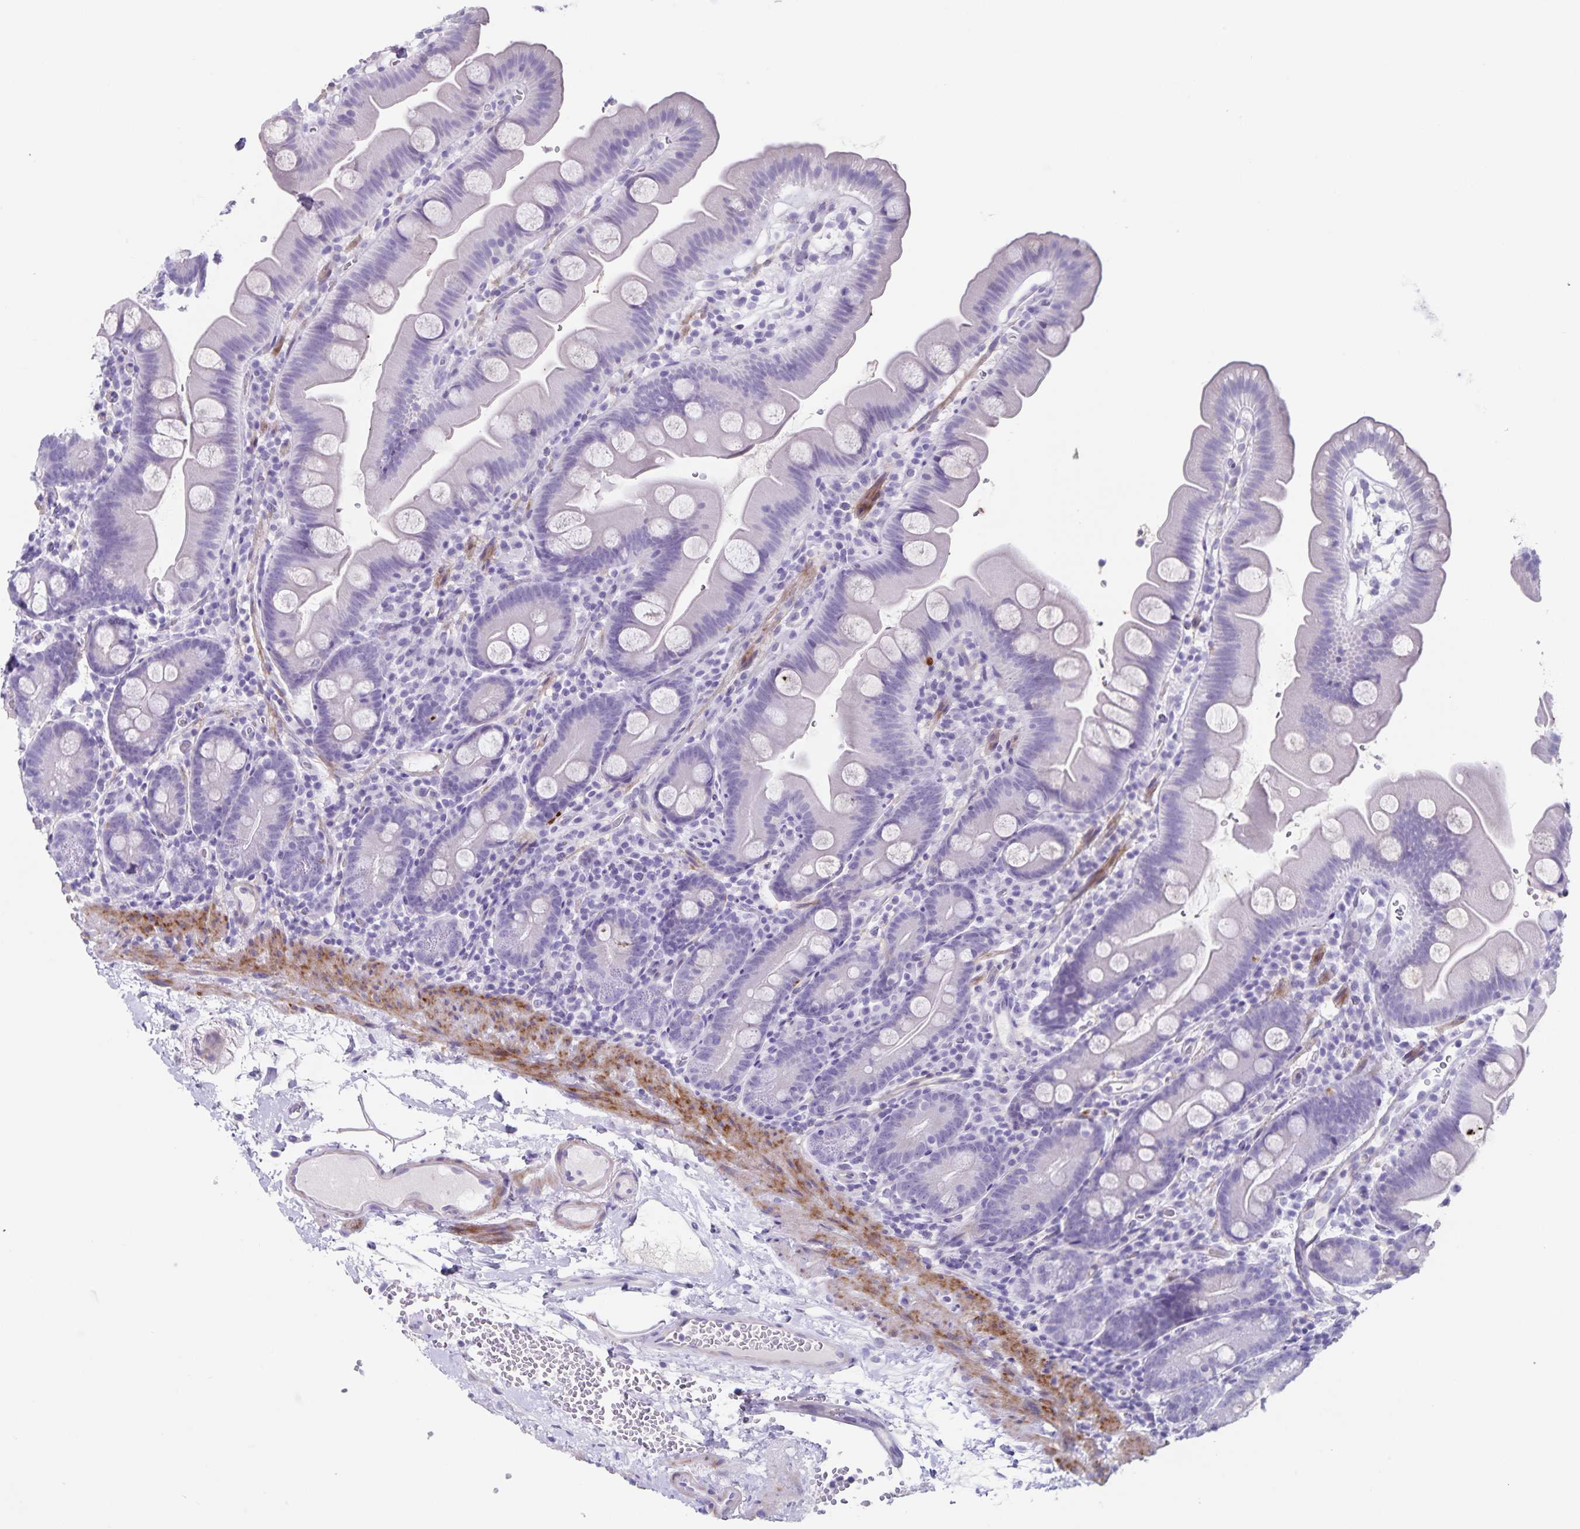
{"staining": {"intensity": "negative", "quantity": "none", "location": "none"}, "tissue": "small intestine", "cell_type": "Glandular cells", "image_type": "normal", "snomed": [{"axis": "morphology", "description": "Normal tissue, NOS"}, {"axis": "topography", "description": "Small intestine"}], "caption": "This is a histopathology image of immunohistochemistry staining of benign small intestine, which shows no staining in glandular cells.", "gene": "C11orf42", "patient": {"sex": "female", "age": 68}}